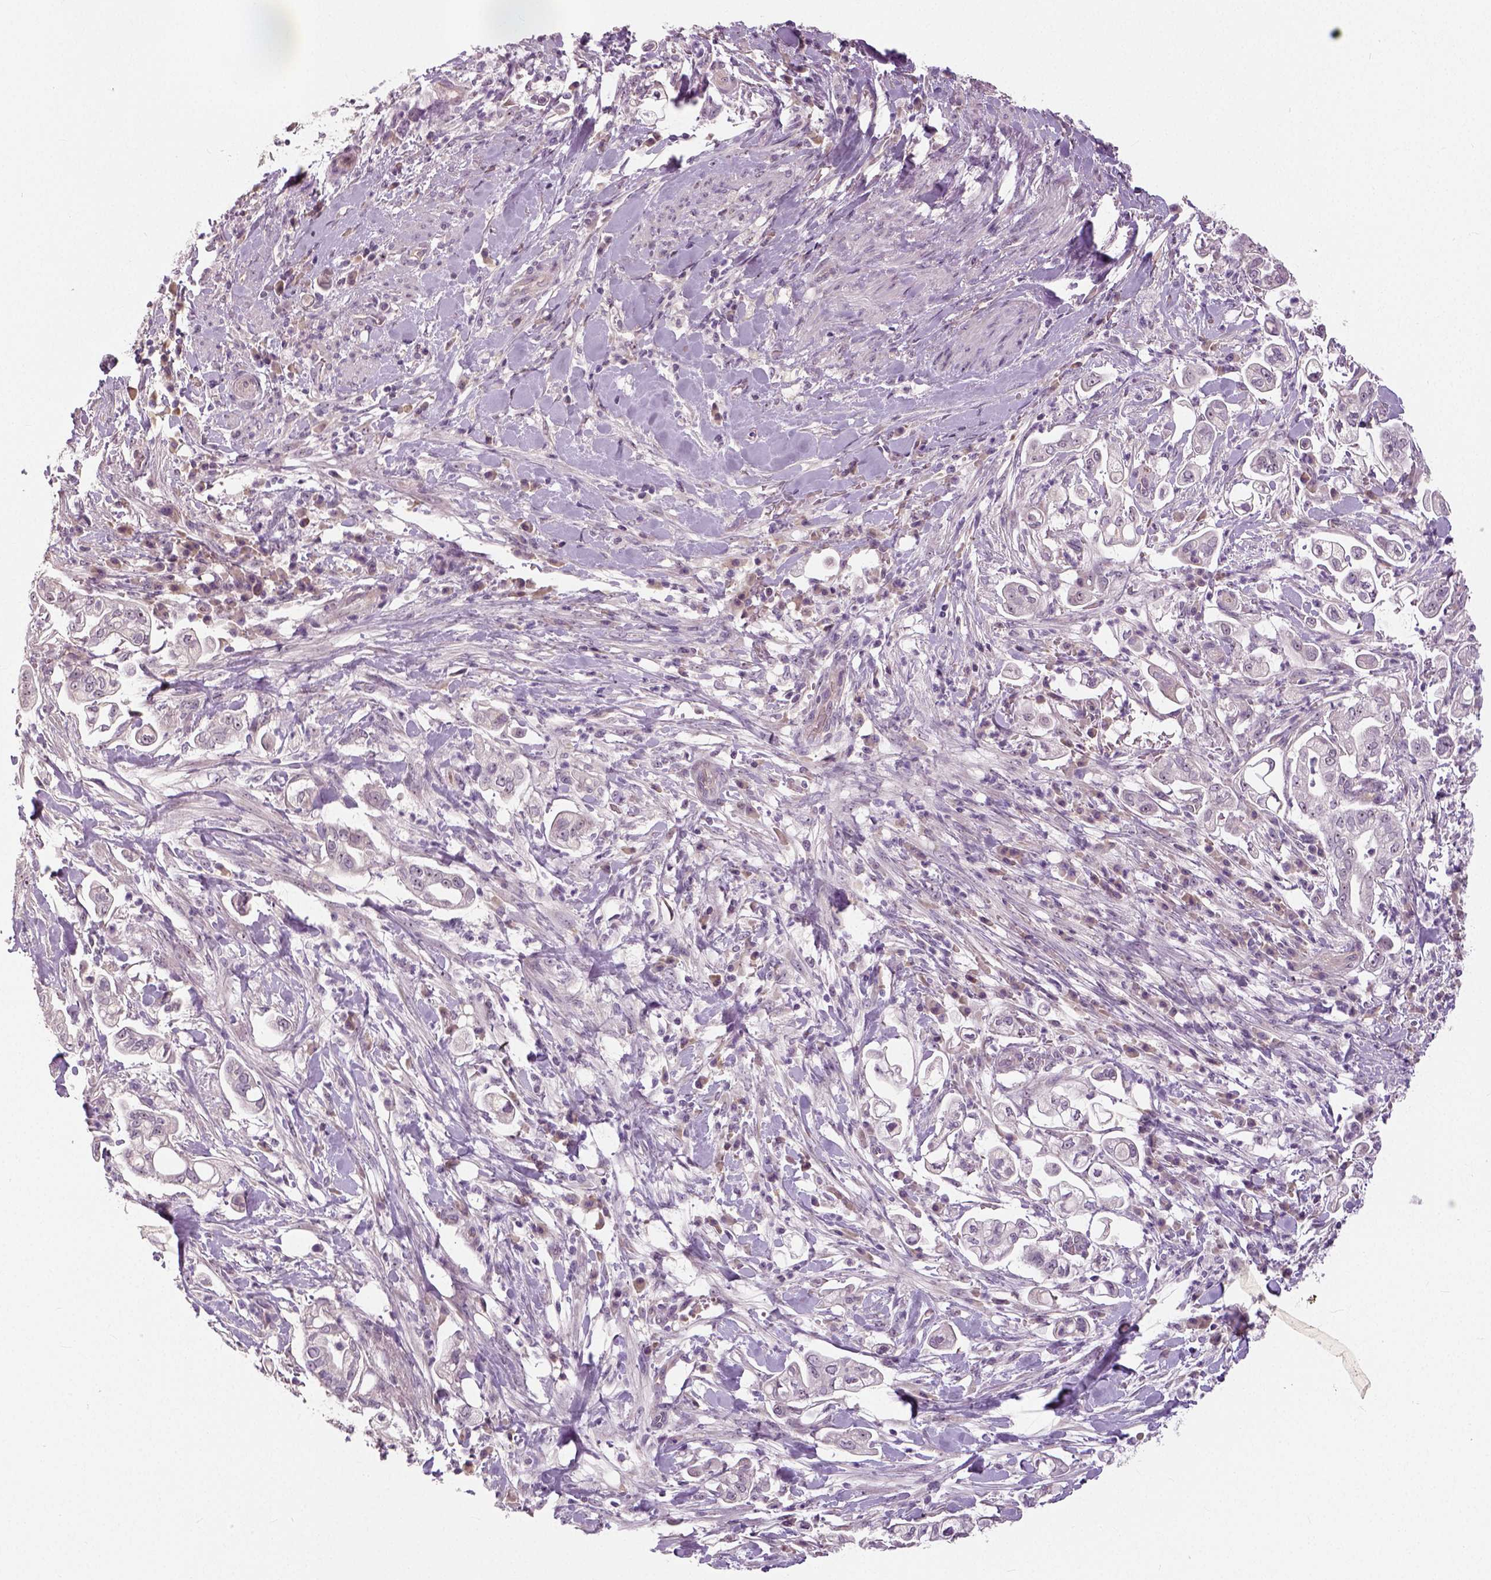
{"staining": {"intensity": "negative", "quantity": "none", "location": "none"}, "tissue": "pancreatic cancer", "cell_type": "Tumor cells", "image_type": "cancer", "snomed": [{"axis": "morphology", "description": "Adenocarcinoma, NOS"}, {"axis": "topography", "description": "Pancreas"}], "caption": "Micrograph shows no significant protein staining in tumor cells of pancreatic cancer (adenocarcinoma).", "gene": "NECAB1", "patient": {"sex": "female", "age": 69}}